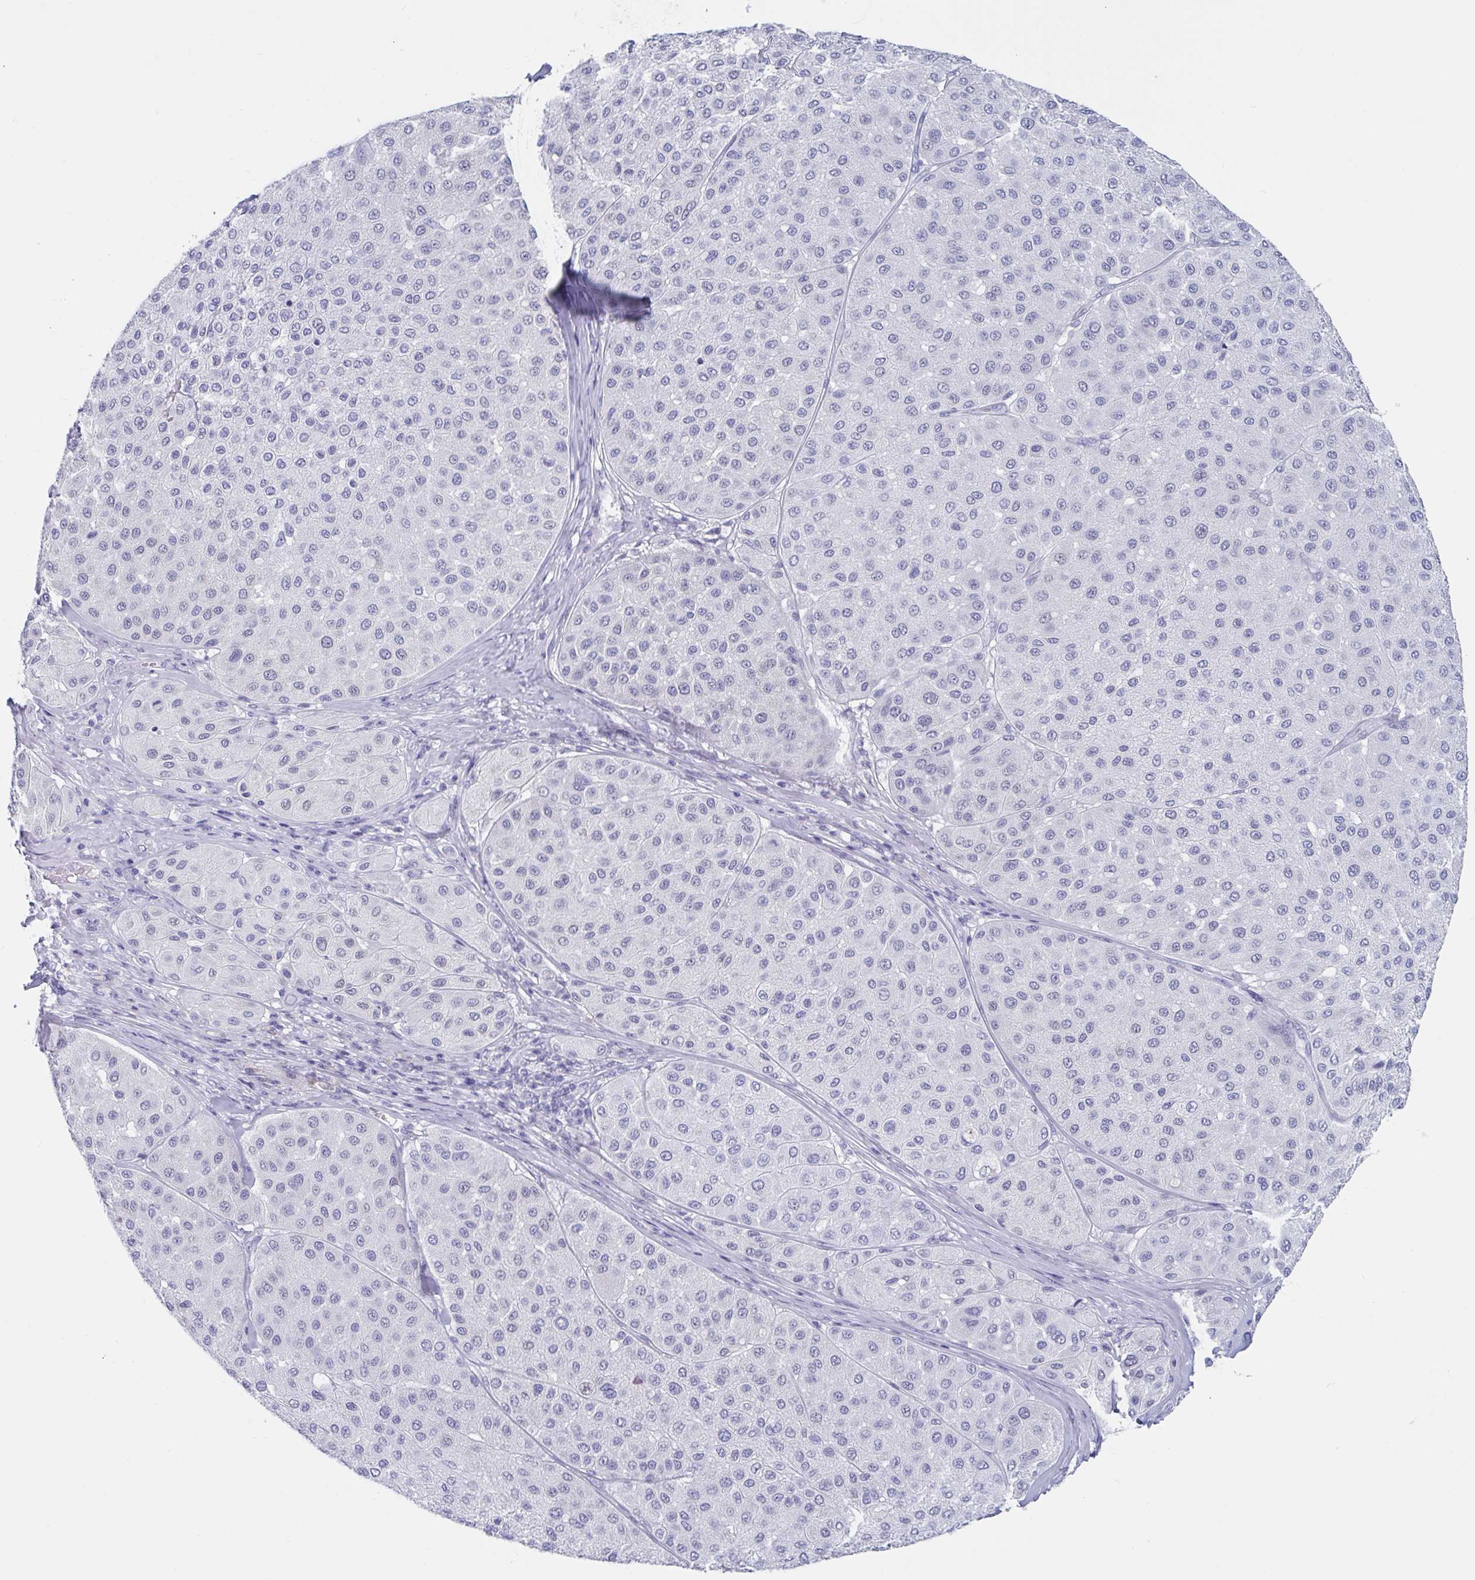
{"staining": {"intensity": "negative", "quantity": "none", "location": "none"}, "tissue": "melanoma", "cell_type": "Tumor cells", "image_type": "cancer", "snomed": [{"axis": "morphology", "description": "Malignant melanoma, Metastatic site"}, {"axis": "topography", "description": "Smooth muscle"}], "caption": "Tumor cells are negative for protein expression in human melanoma. Nuclei are stained in blue.", "gene": "DPEP3", "patient": {"sex": "male", "age": 41}}